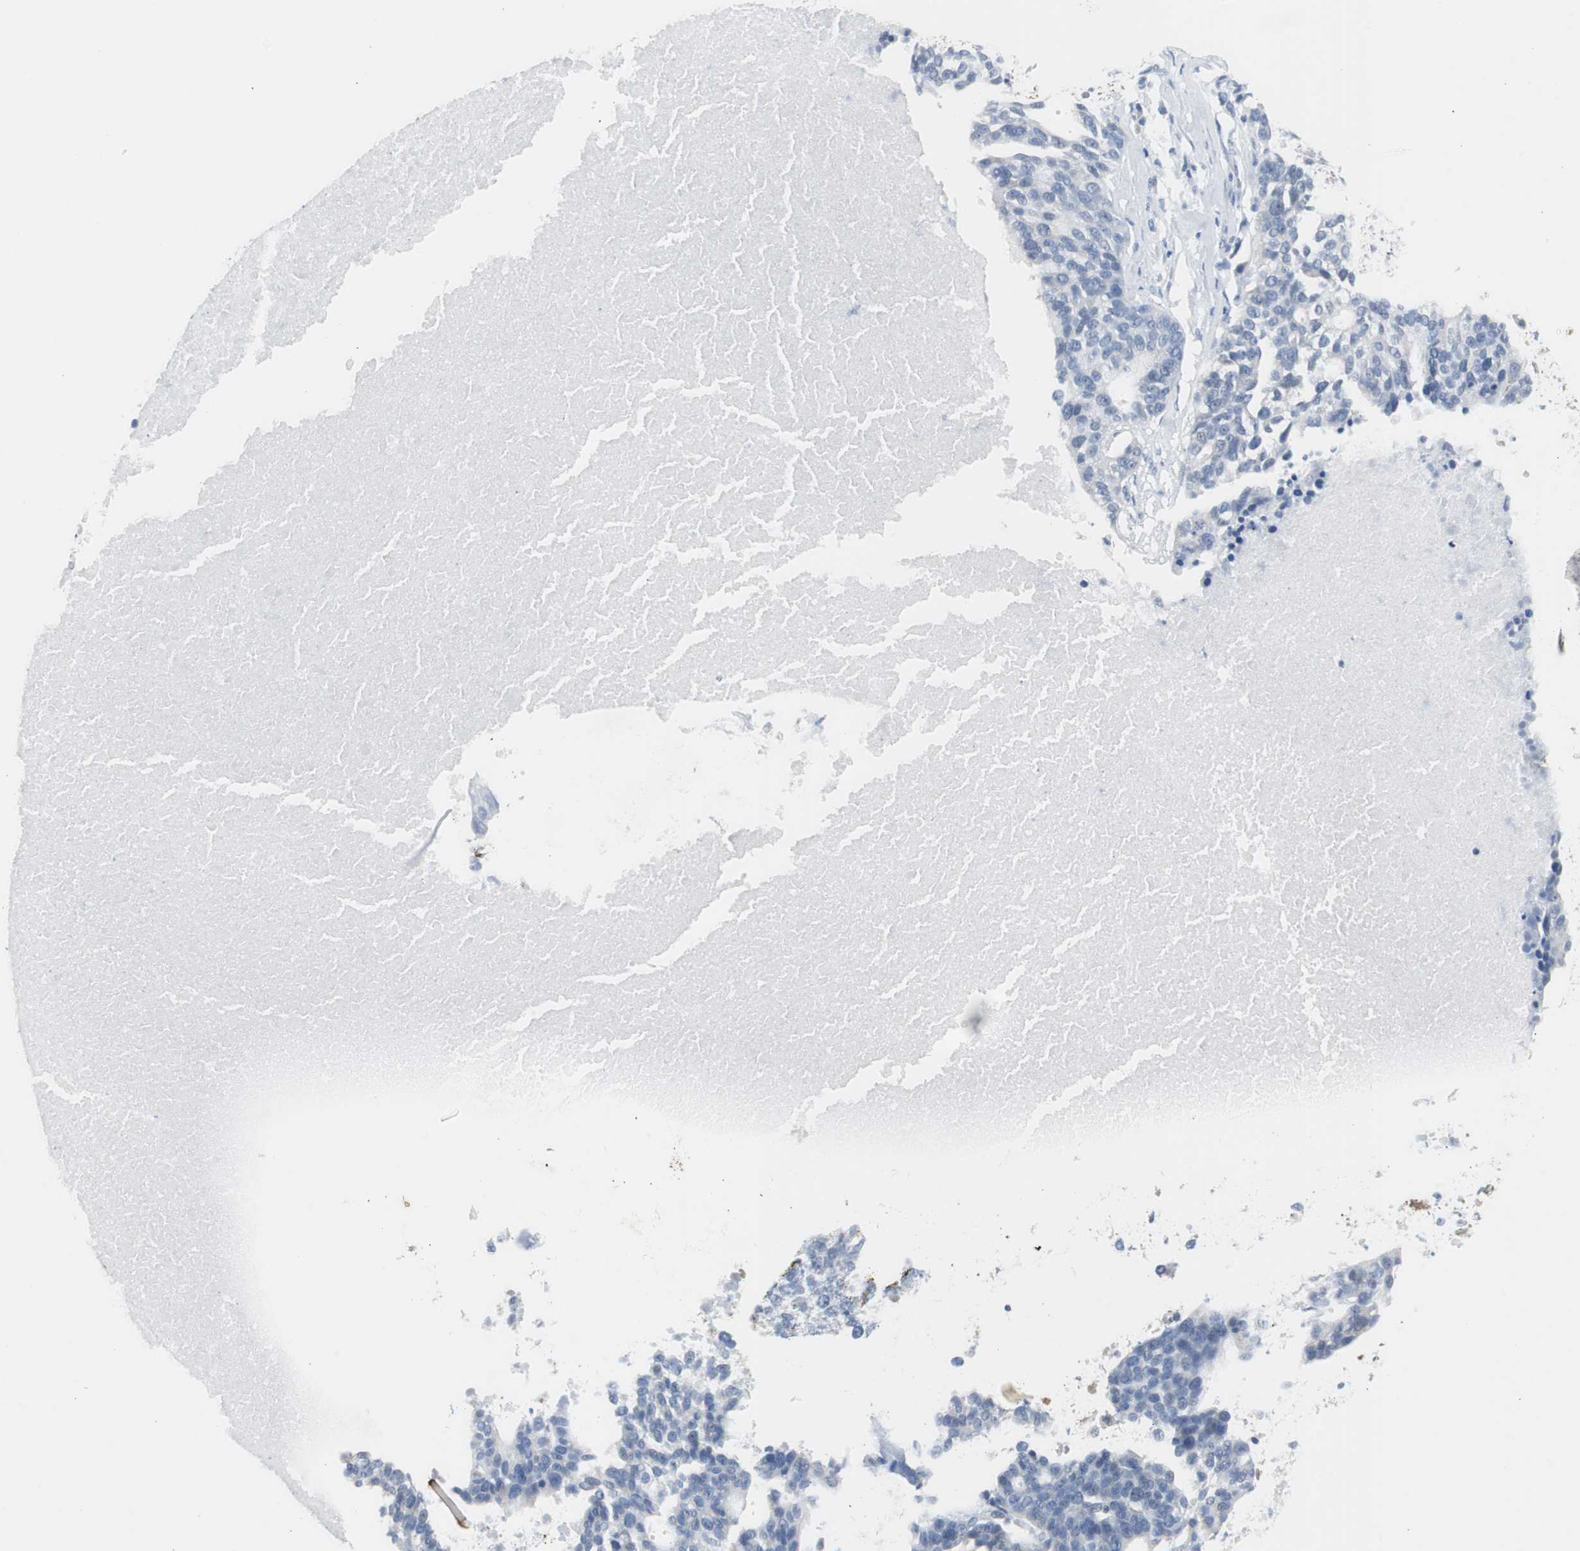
{"staining": {"intensity": "negative", "quantity": "none", "location": "none"}, "tissue": "ovarian cancer", "cell_type": "Tumor cells", "image_type": "cancer", "snomed": [{"axis": "morphology", "description": "Cystadenocarcinoma, serous, NOS"}, {"axis": "topography", "description": "Ovary"}], "caption": "IHC photomicrograph of human ovarian cancer stained for a protein (brown), which displays no expression in tumor cells.", "gene": "S100A7", "patient": {"sex": "female", "age": 59}}